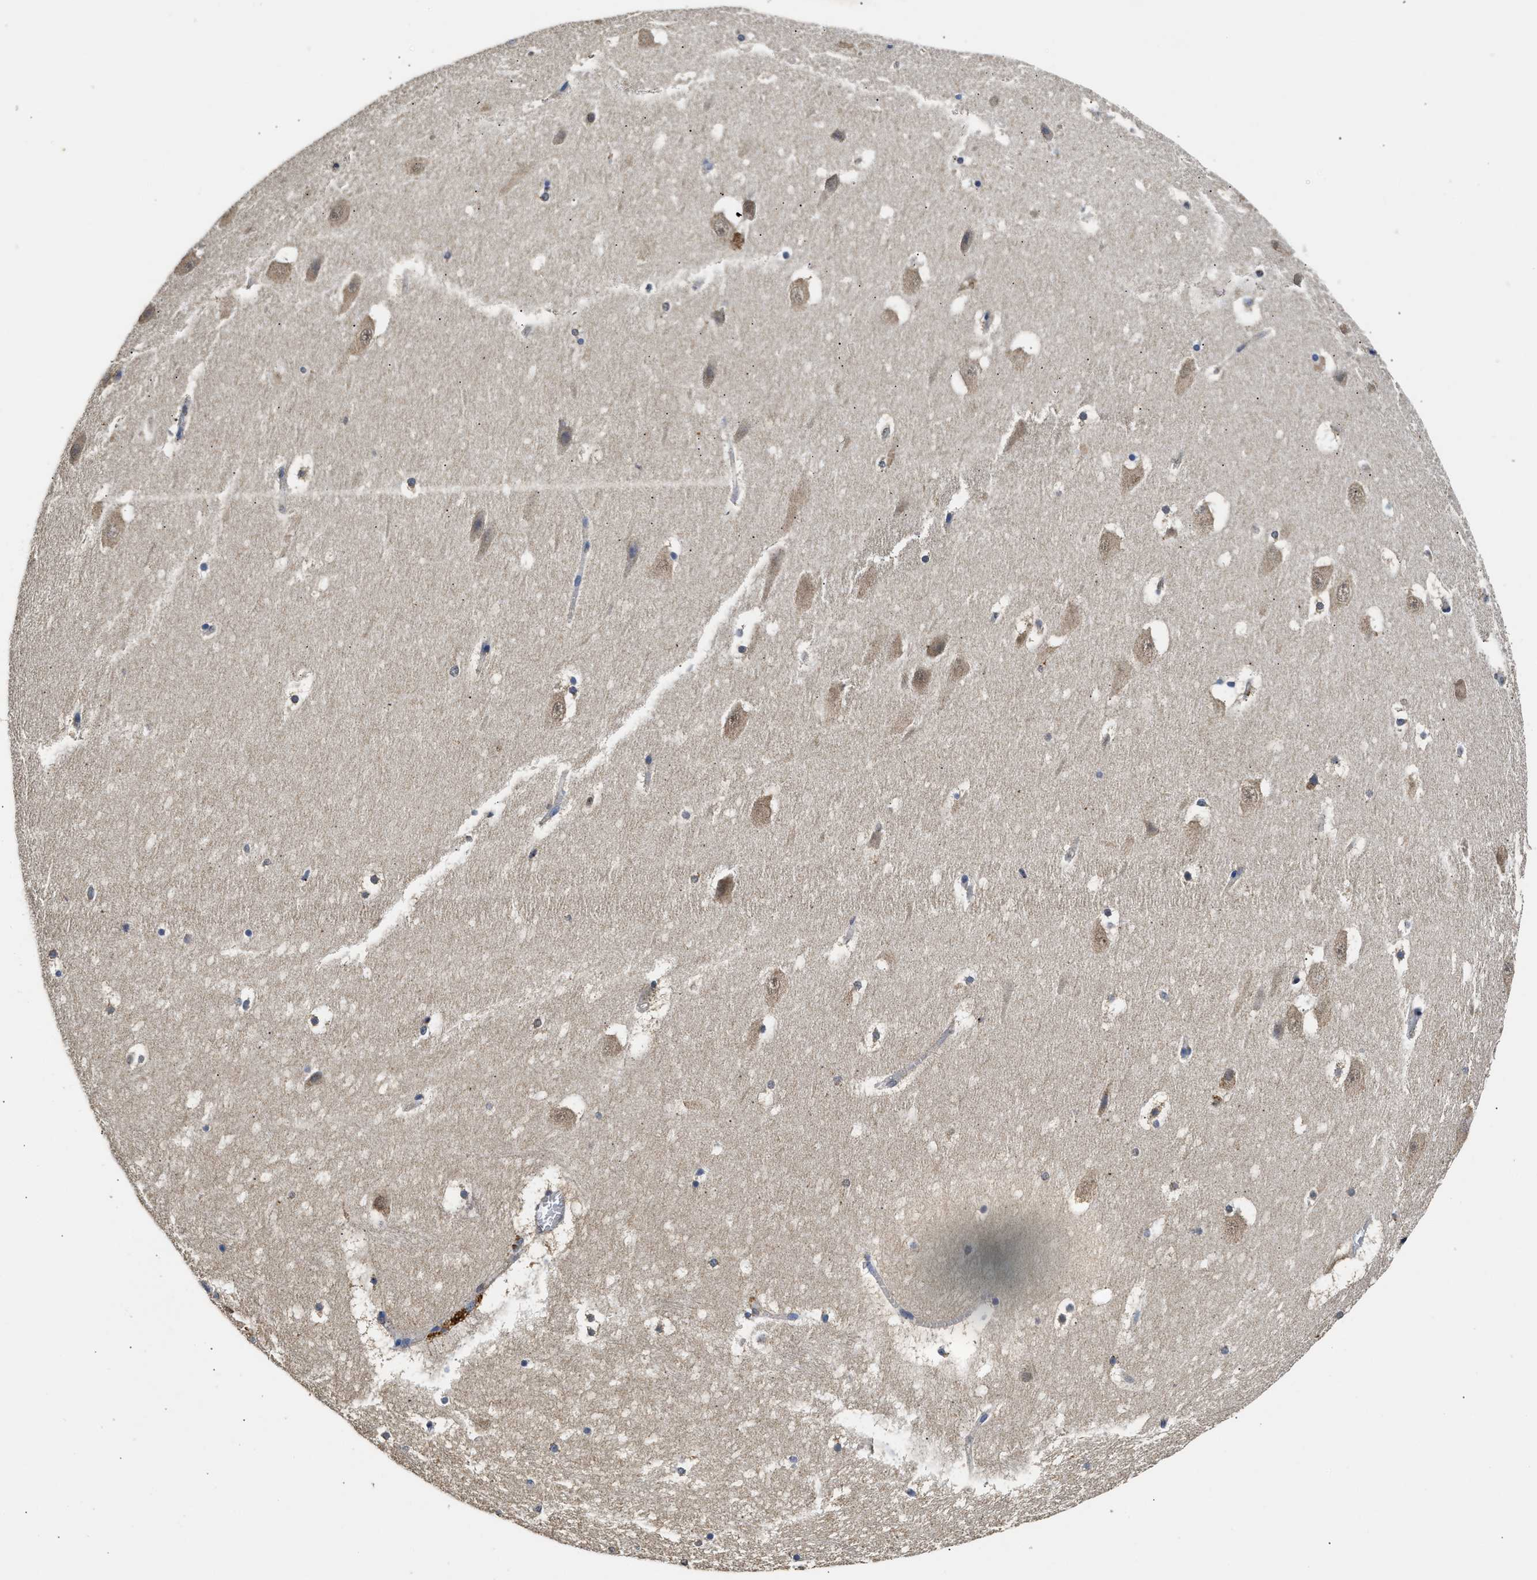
{"staining": {"intensity": "moderate", "quantity": "<25%", "location": "cytoplasmic/membranous"}, "tissue": "hippocampus", "cell_type": "Glial cells", "image_type": "normal", "snomed": [{"axis": "morphology", "description": "Normal tissue, NOS"}, {"axis": "topography", "description": "Hippocampus"}], "caption": "A high-resolution histopathology image shows IHC staining of benign hippocampus, which exhibits moderate cytoplasmic/membranous positivity in approximately <25% of glial cells.", "gene": "CTNNA1", "patient": {"sex": "male", "age": 45}}